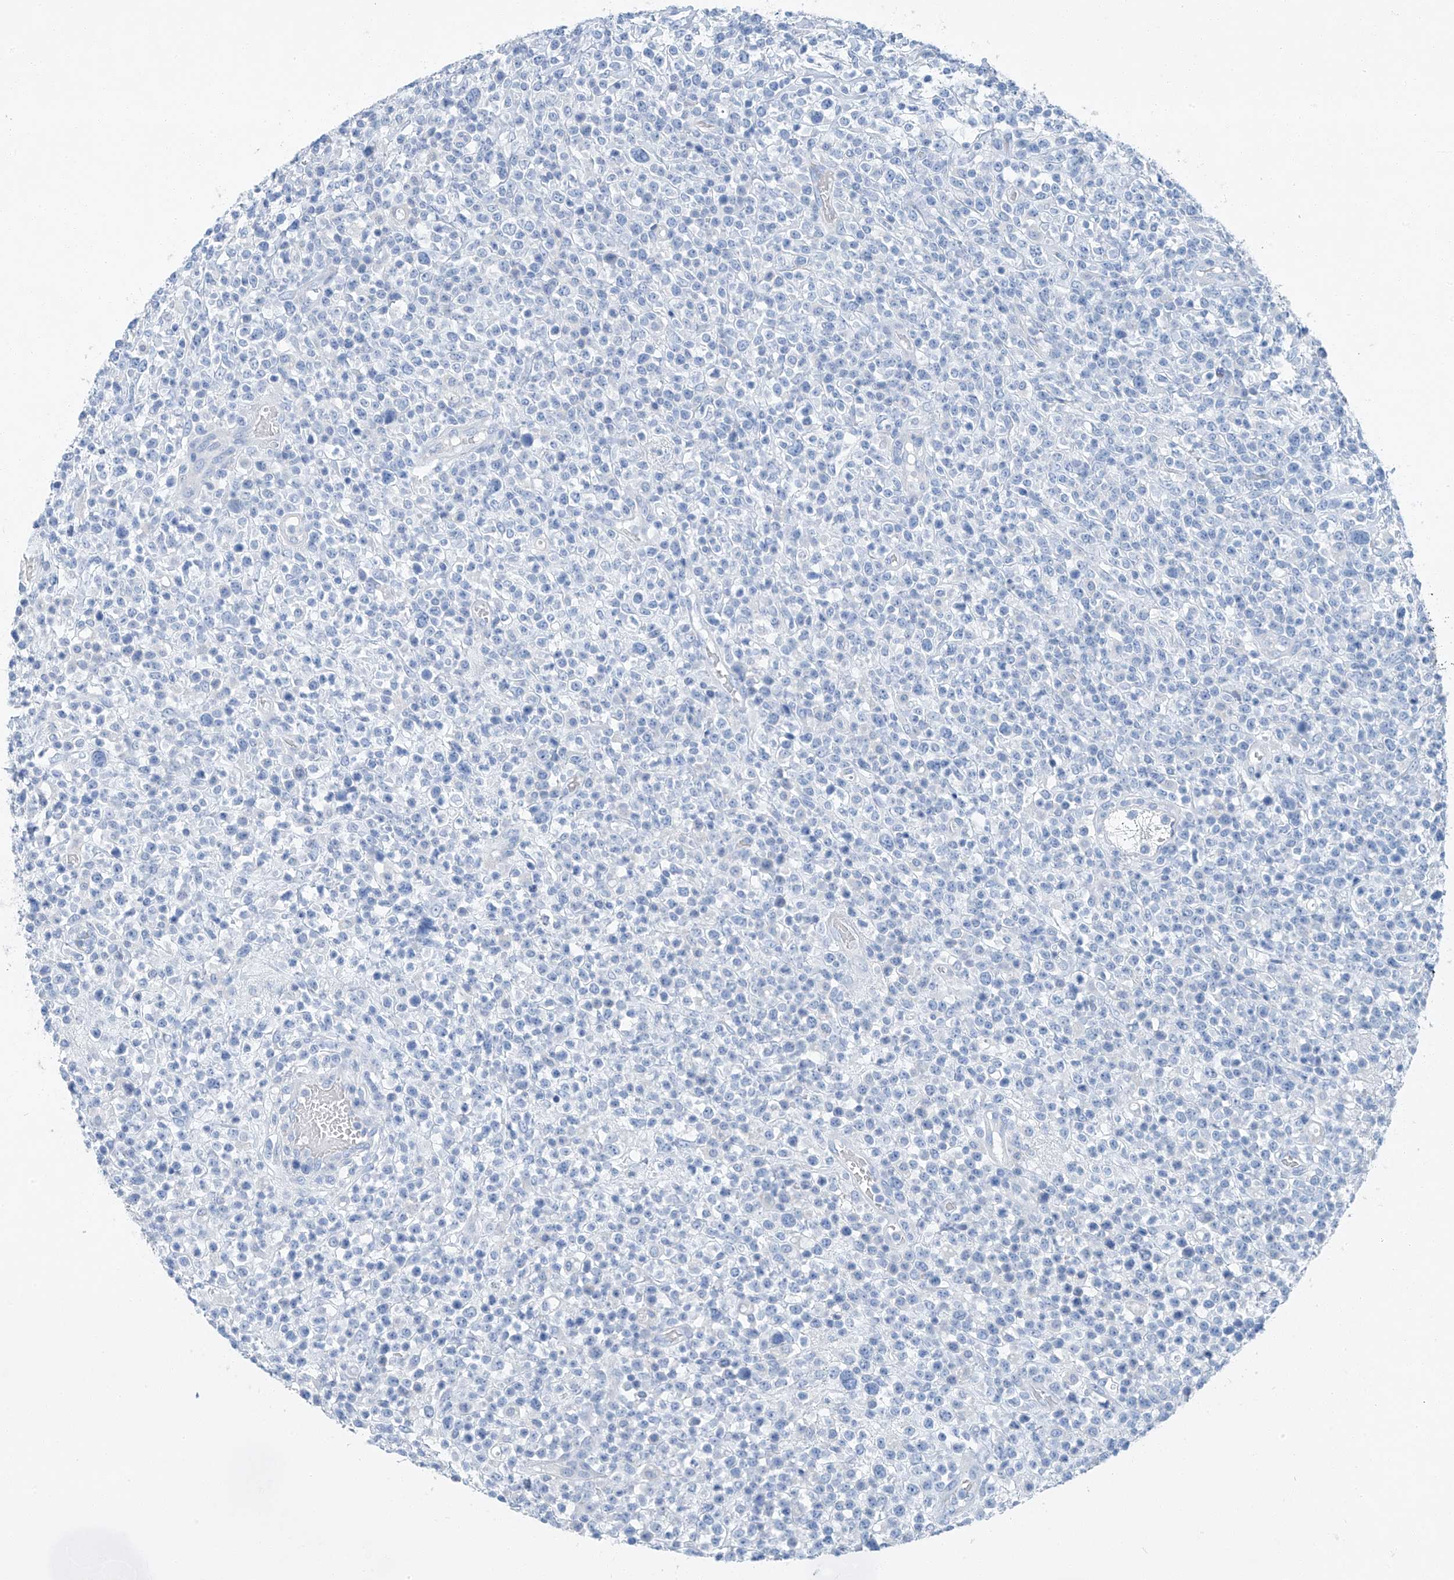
{"staining": {"intensity": "negative", "quantity": "none", "location": "none"}, "tissue": "lymphoma", "cell_type": "Tumor cells", "image_type": "cancer", "snomed": [{"axis": "morphology", "description": "Malignant lymphoma, non-Hodgkin's type, High grade"}, {"axis": "topography", "description": "Colon"}], "caption": "Immunohistochemistry (IHC) micrograph of neoplastic tissue: lymphoma stained with DAB reveals no significant protein expression in tumor cells.", "gene": "C1orf87", "patient": {"sex": "female", "age": 53}}